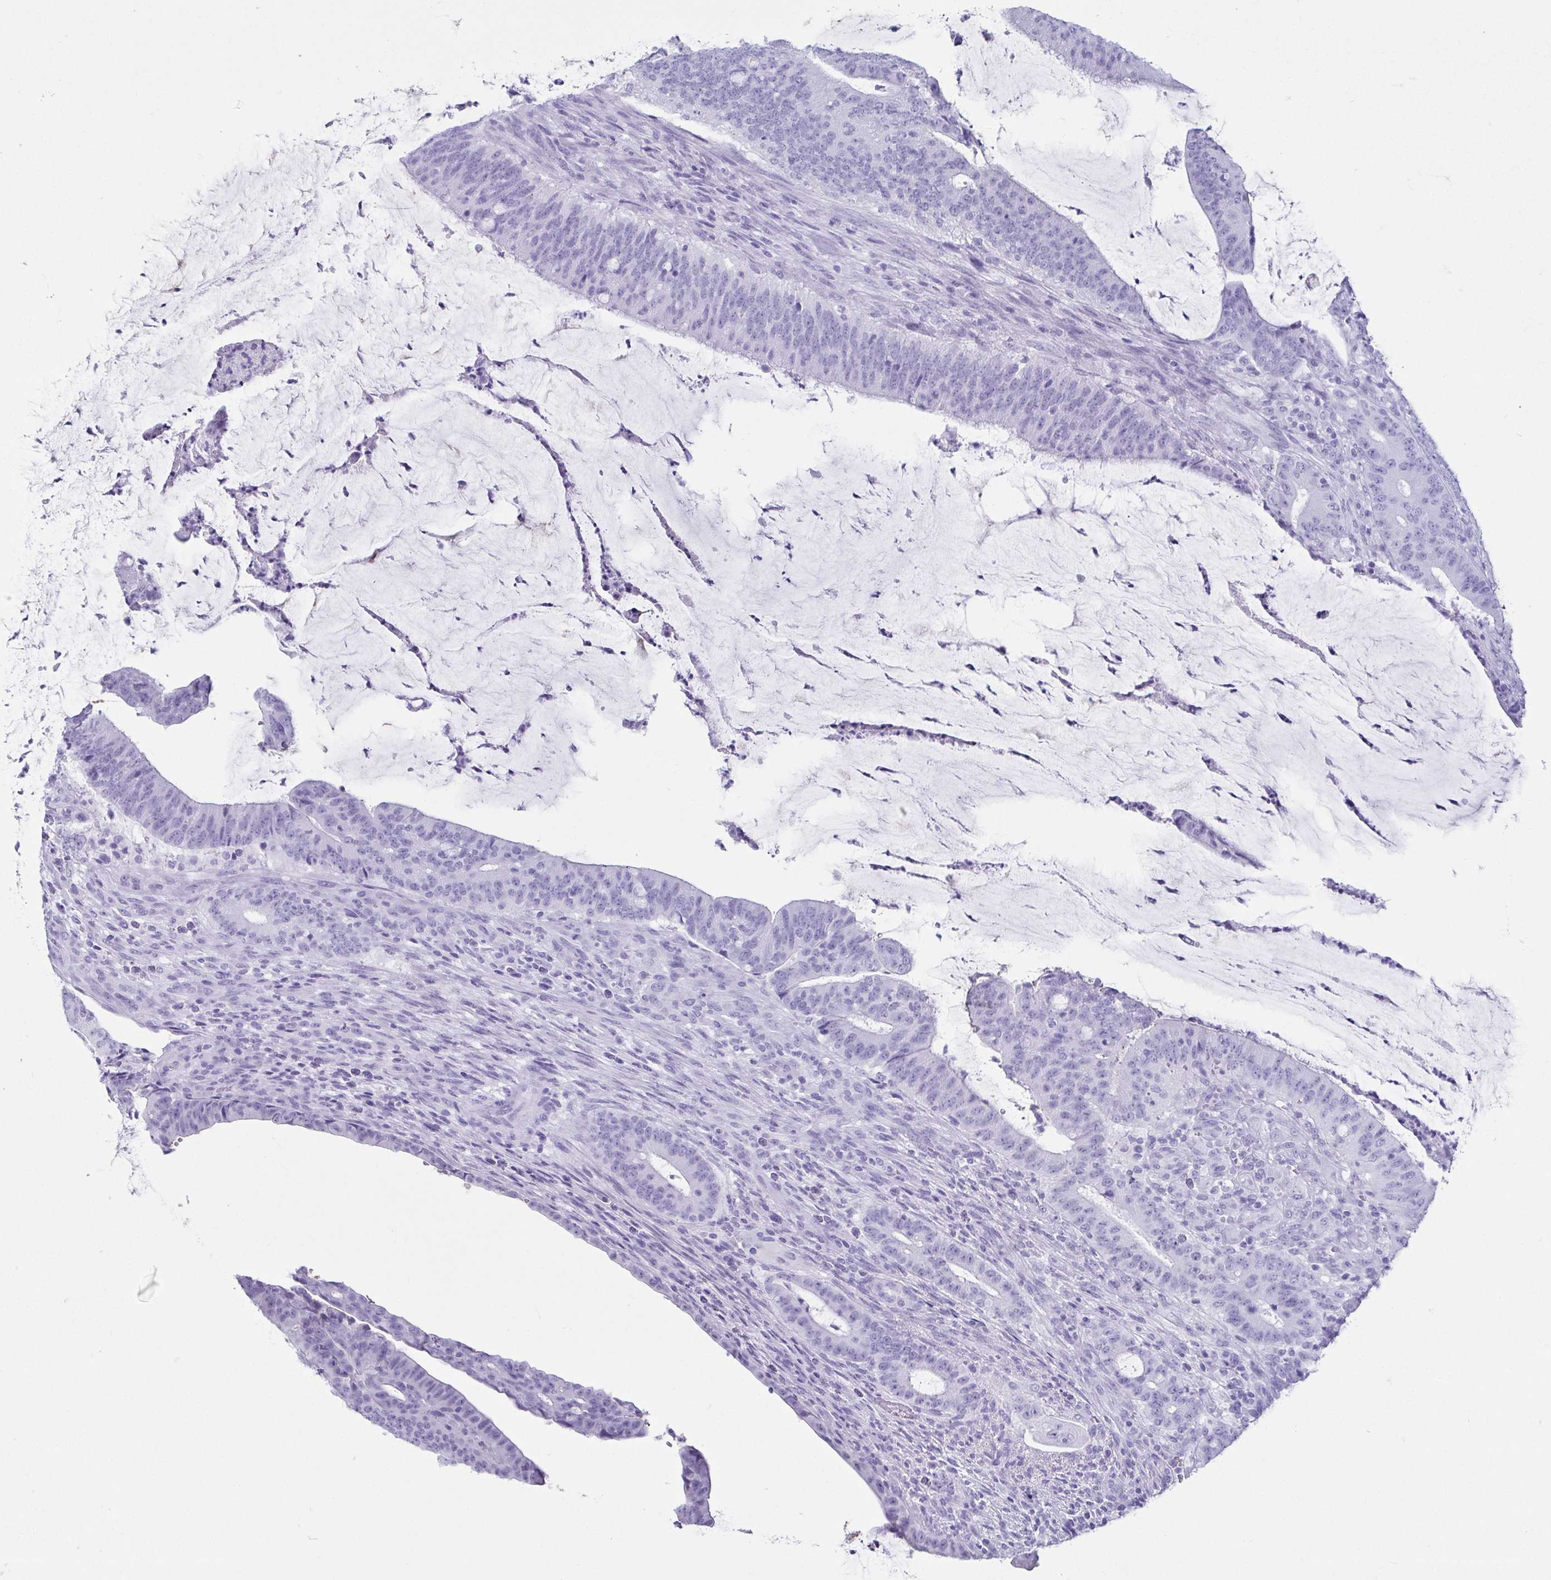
{"staining": {"intensity": "negative", "quantity": "none", "location": "none"}, "tissue": "colorectal cancer", "cell_type": "Tumor cells", "image_type": "cancer", "snomed": [{"axis": "morphology", "description": "Adenocarcinoma, NOS"}, {"axis": "topography", "description": "Colon"}], "caption": "DAB (3,3'-diaminobenzidine) immunohistochemical staining of colorectal adenocarcinoma shows no significant expression in tumor cells. Brightfield microscopy of immunohistochemistry stained with DAB (3,3'-diaminobenzidine) (brown) and hematoxylin (blue), captured at high magnification.", "gene": "CD164L2", "patient": {"sex": "female", "age": 43}}